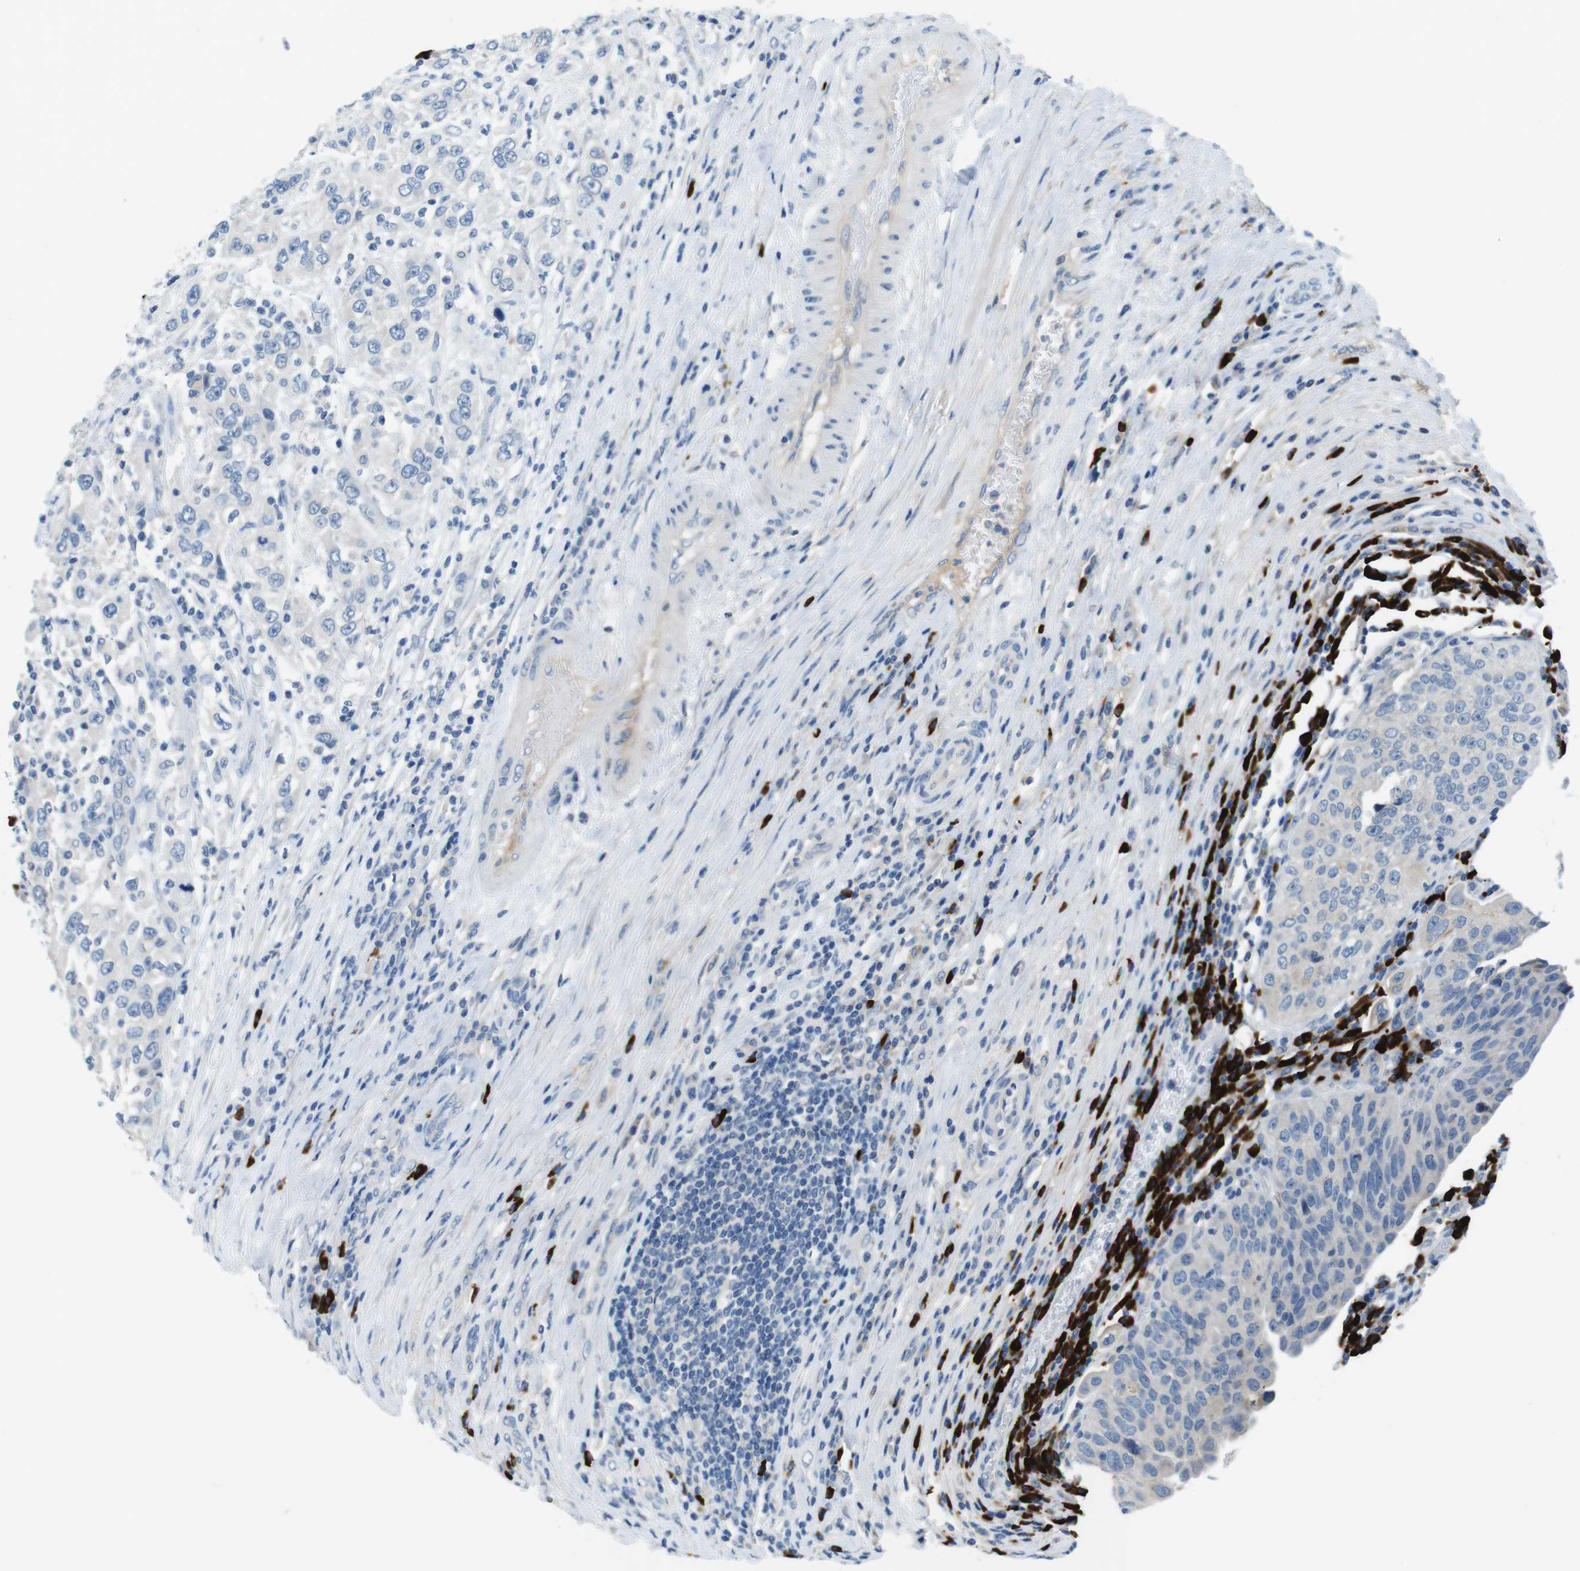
{"staining": {"intensity": "negative", "quantity": "none", "location": "none"}, "tissue": "urothelial cancer", "cell_type": "Tumor cells", "image_type": "cancer", "snomed": [{"axis": "morphology", "description": "Urothelial carcinoma, High grade"}, {"axis": "topography", "description": "Urinary bladder"}], "caption": "DAB (3,3'-diaminobenzidine) immunohistochemical staining of human urothelial cancer demonstrates no significant positivity in tumor cells.", "gene": "SLC35A3", "patient": {"sex": "female", "age": 80}}